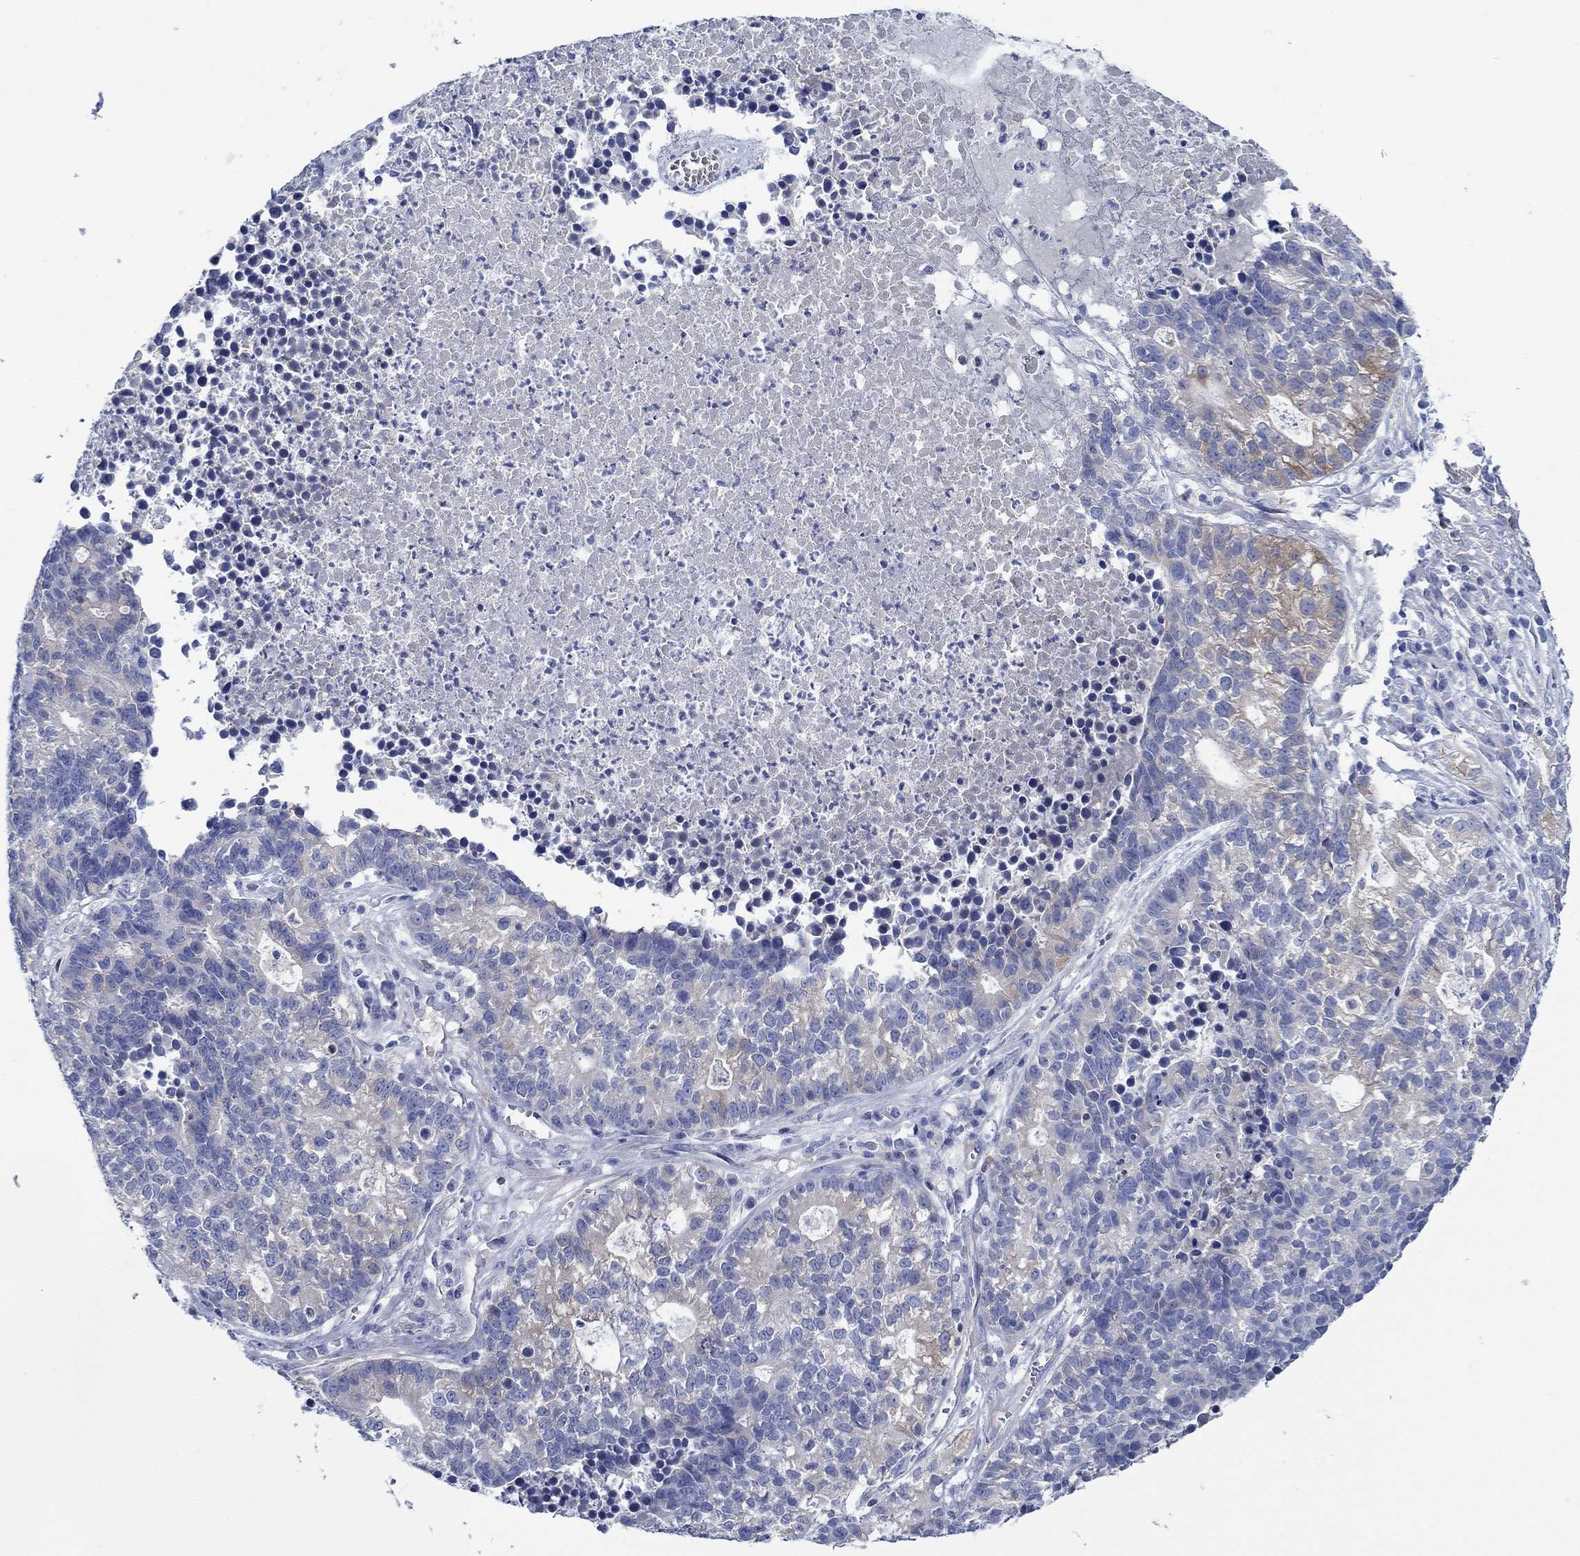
{"staining": {"intensity": "weak", "quantity": "25%-75%", "location": "cytoplasmic/membranous"}, "tissue": "lung cancer", "cell_type": "Tumor cells", "image_type": "cancer", "snomed": [{"axis": "morphology", "description": "Adenocarcinoma, NOS"}, {"axis": "topography", "description": "Lung"}], "caption": "A low amount of weak cytoplasmic/membranous staining is seen in approximately 25%-75% of tumor cells in lung cancer tissue. The staining was performed using DAB to visualize the protein expression in brown, while the nuclei were stained in blue with hematoxylin (Magnification: 20x).", "gene": "TRIM16", "patient": {"sex": "male", "age": 57}}